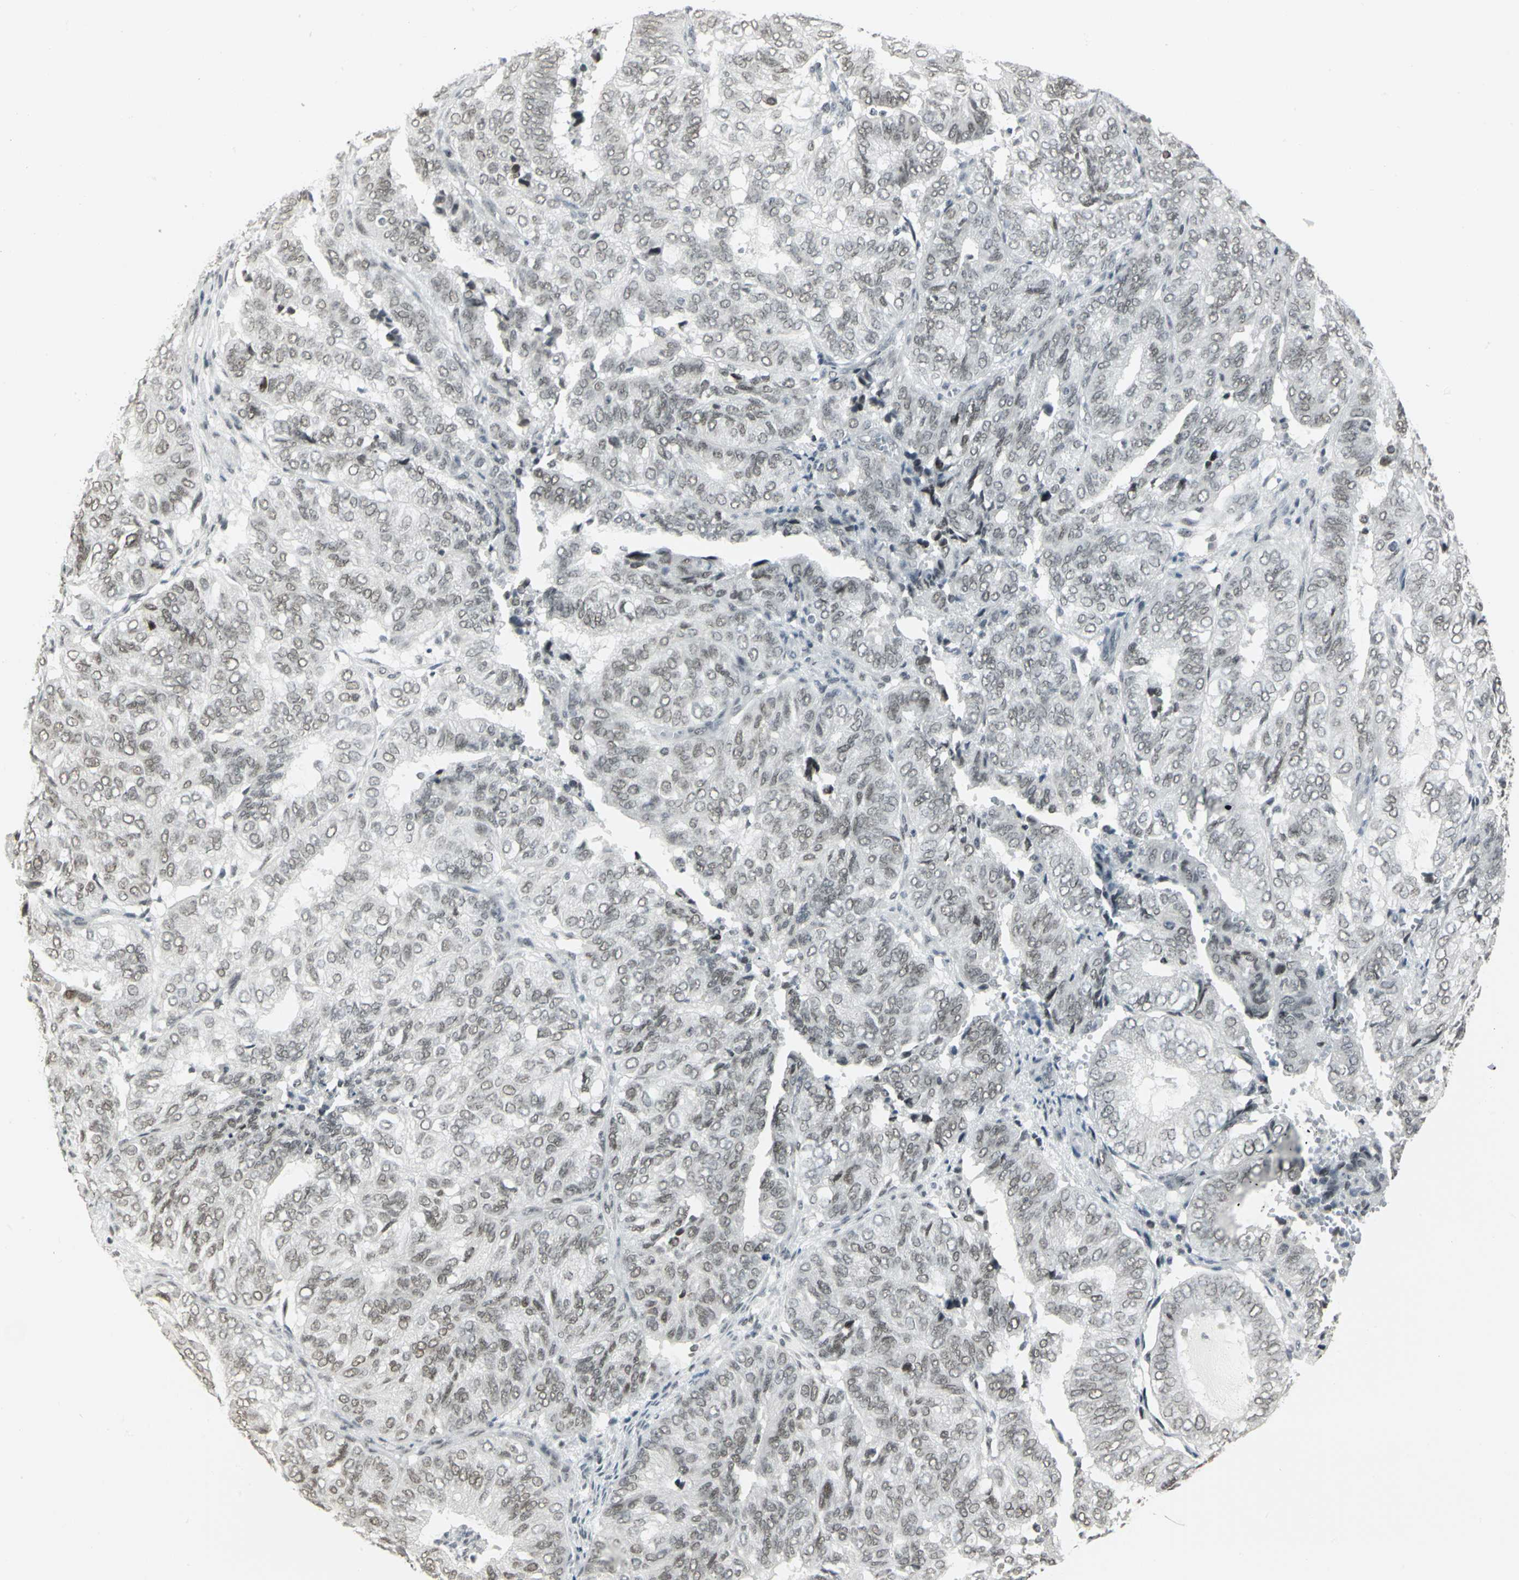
{"staining": {"intensity": "weak", "quantity": "25%-75%", "location": "nuclear"}, "tissue": "endometrial cancer", "cell_type": "Tumor cells", "image_type": "cancer", "snomed": [{"axis": "morphology", "description": "Adenocarcinoma, NOS"}, {"axis": "topography", "description": "Uterus"}], "caption": "Human endometrial cancer (adenocarcinoma) stained with a protein marker displays weak staining in tumor cells.", "gene": "CBX3", "patient": {"sex": "female", "age": 60}}